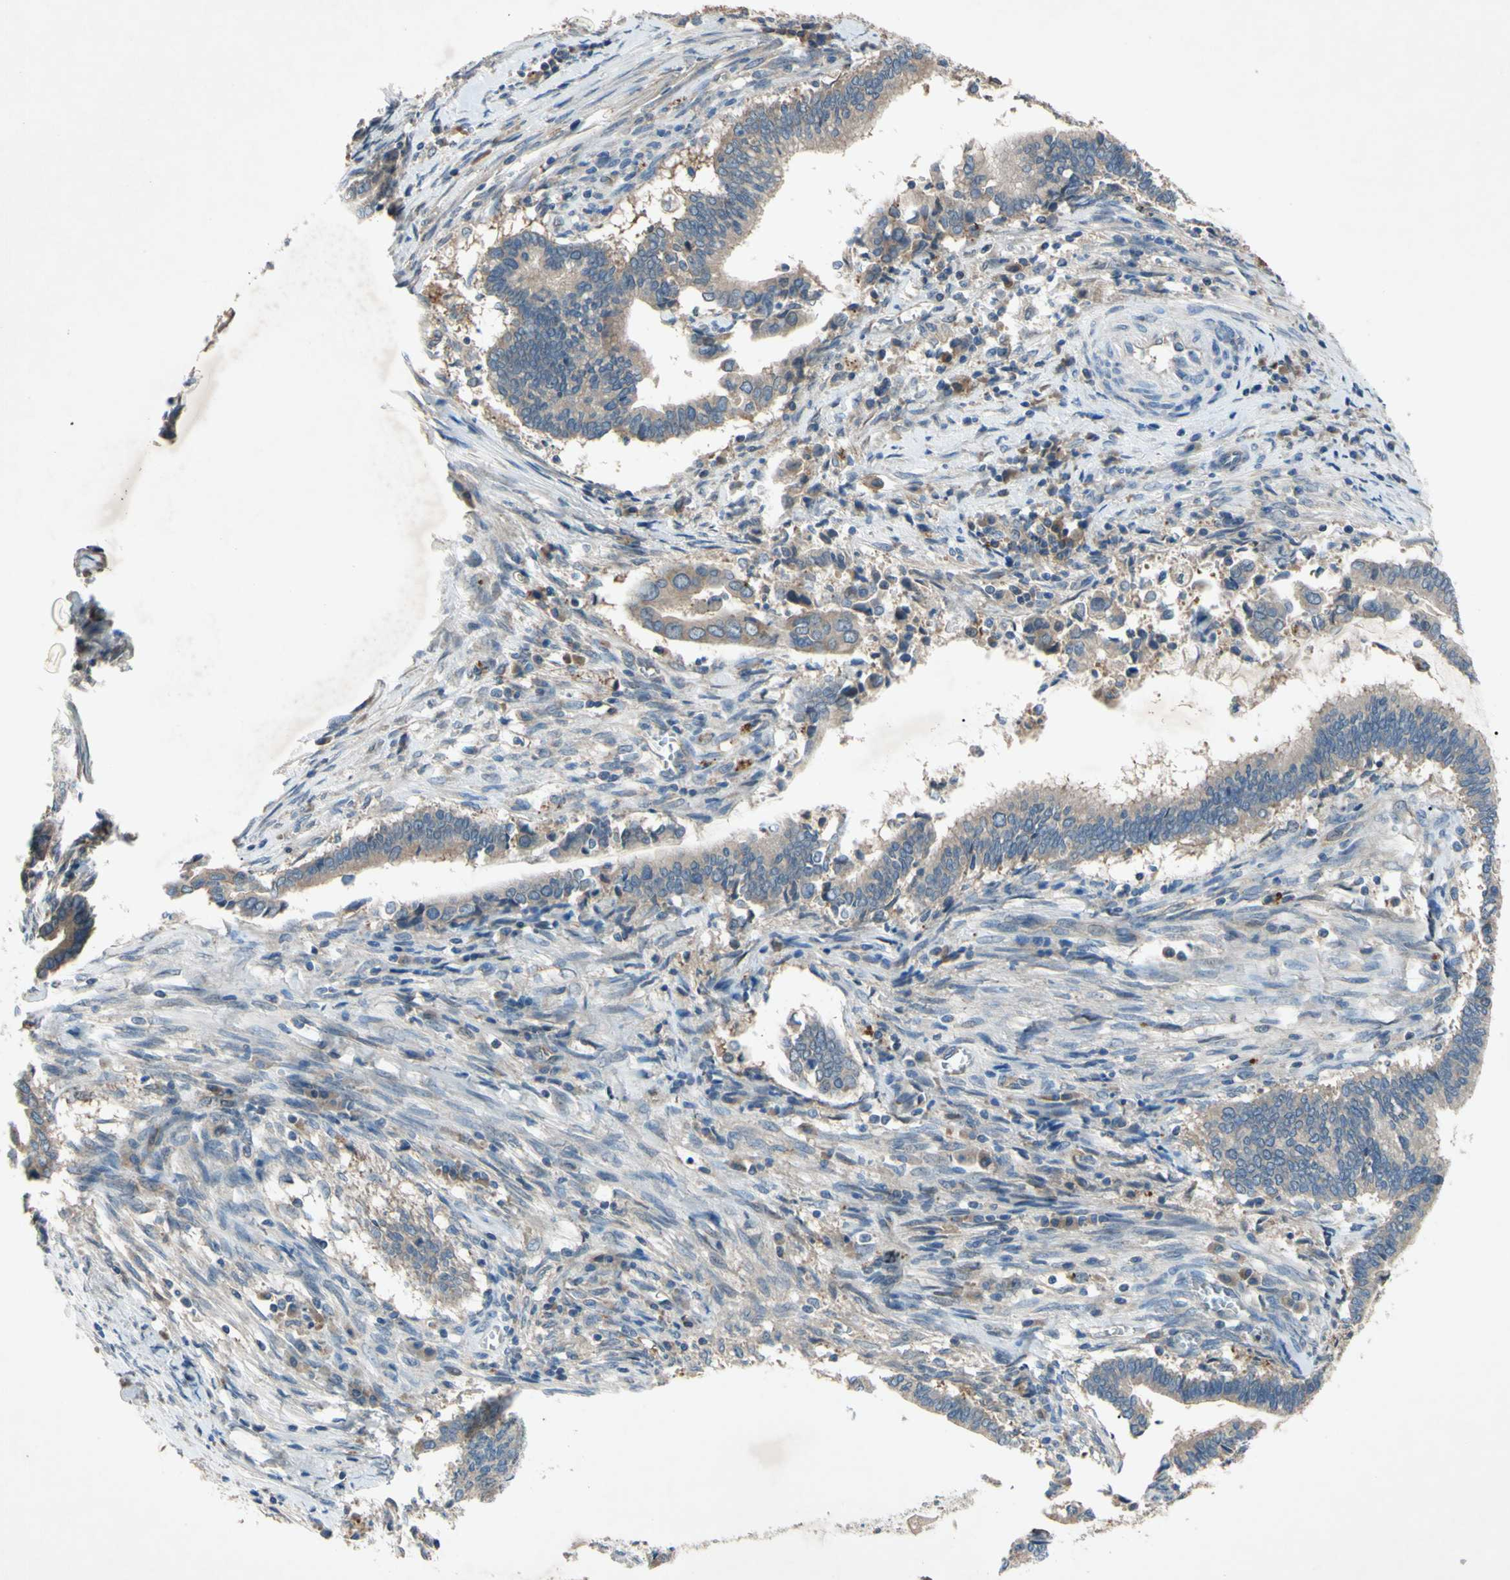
{"staining": {"intensity": "moderate", "quantity": ">75%", "location": "cytoplasmic/membranous"}, "tissue": "cervical cancer", "cell_type": "Tumor cells", "image_type": "cancer", "snomed": [{"axis": "morphology", "description": "Adenocarcinoma, NOS"}, {"axis": "topography", "description": "Cervix"}], "caption": "About >75% of tumor cells in adenocarcinoma (cervical) demonstrate moderate cytoplasmic/membranous protein expression as visualized by brown immunohistochemical staining.", "gene": "HILPDA", "patient": {"sex": "female", "age": 44}}